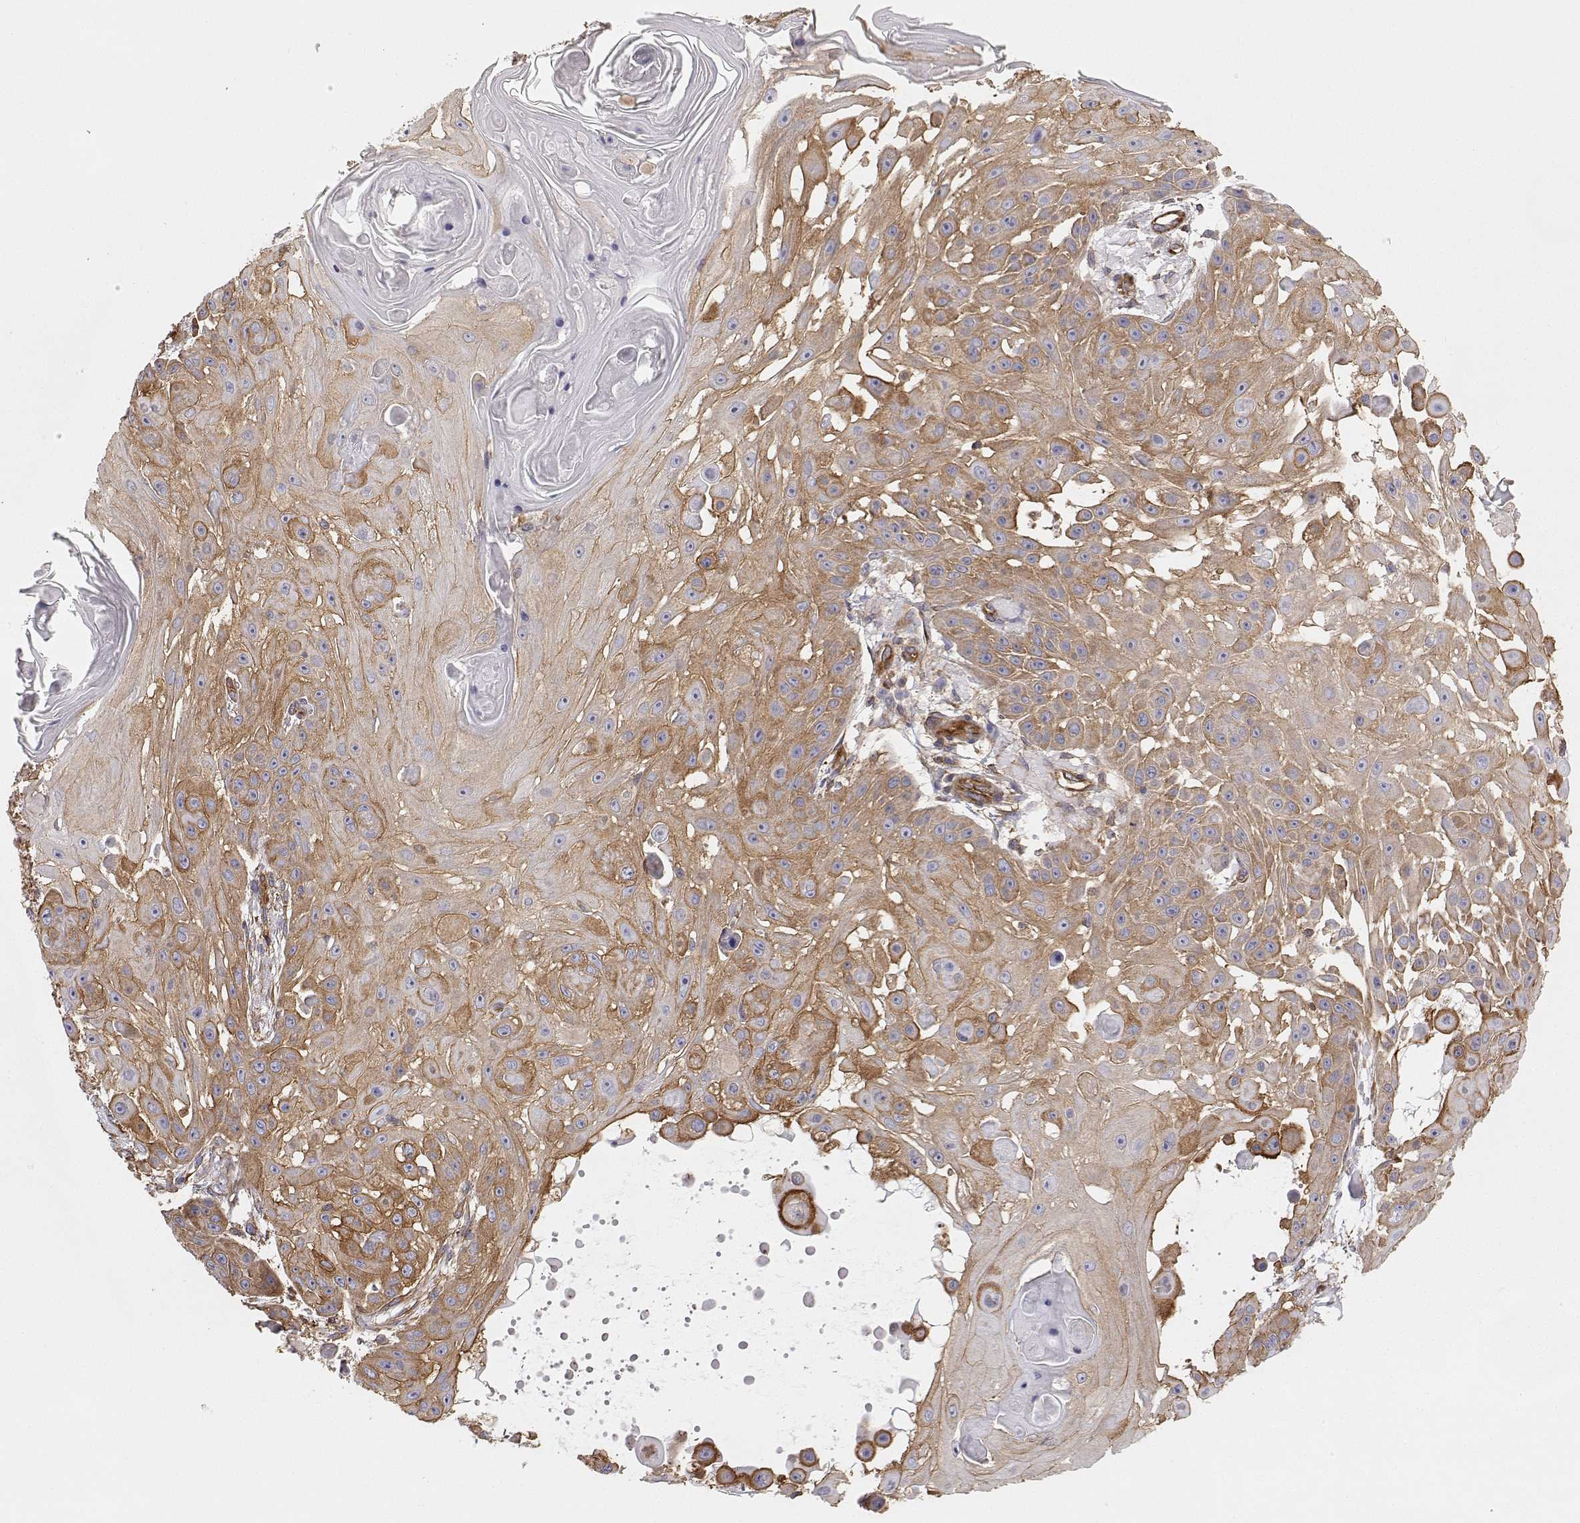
{"staining": {"intensity": "moderate", "quantity": "25%-75%", "location": "cytoplasmic/membranous"}, "tissue": "skin cancer", "cell_type": "Tumor cells", "image_type": "cancer", "snomed": [{"axis": "morphology", "description": "Squamous cell carcinoma, NOS"}, {"axis": "topography", "description": "Skin"}], "caption": "Immunohistochemistry (IHC) of skin squamous cell carcinoma exhibits medium levels of moderate cytoplasmic/membranous positivity in approximately 25%-75% of tumor cells.", "gene": "MYH9", "patient": {"sex": "male", "age": 91}}